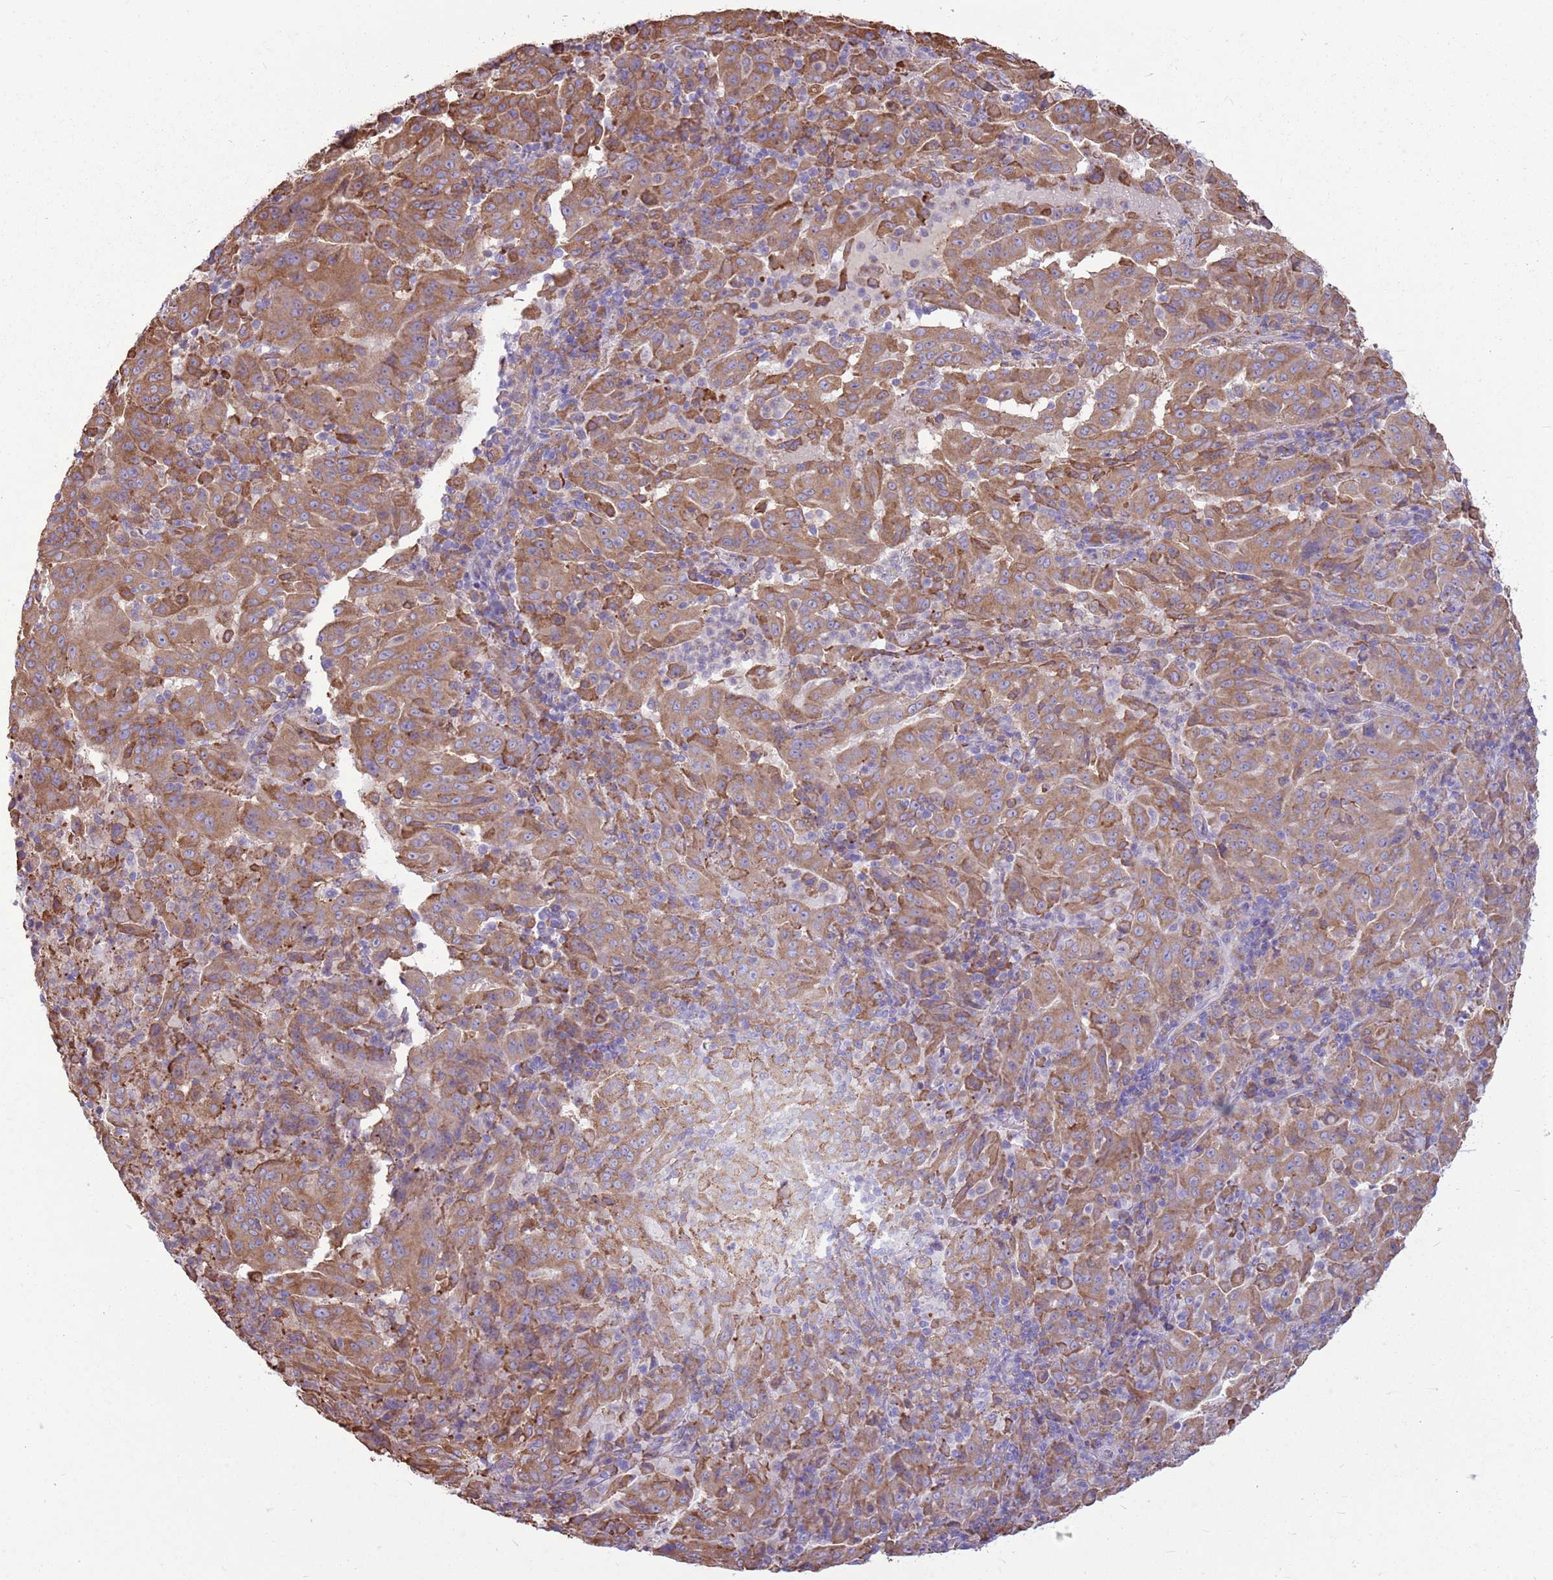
{"staining": {"intensity": "moderate", "quantity": ">75%", "location": "cytoplasmic/membranous"}, "tissue": "pancreatic cancer", "cell_type": "Tumor cells", "image_type": "cancer", "snomed": [{"axis": "morphology", "description": "Adenocarcinoma, NOS"}, {"axis": "topography", "description": "Pancreas"}], "caption": "The photomicrograph exhibits a brown stain indicating the presence of a protein in the cytoplasmic/membranous of tumor cells in pancreatic cancer.", "gene": "KCTD19", "patient": {"sex": "male", "age": 63}}